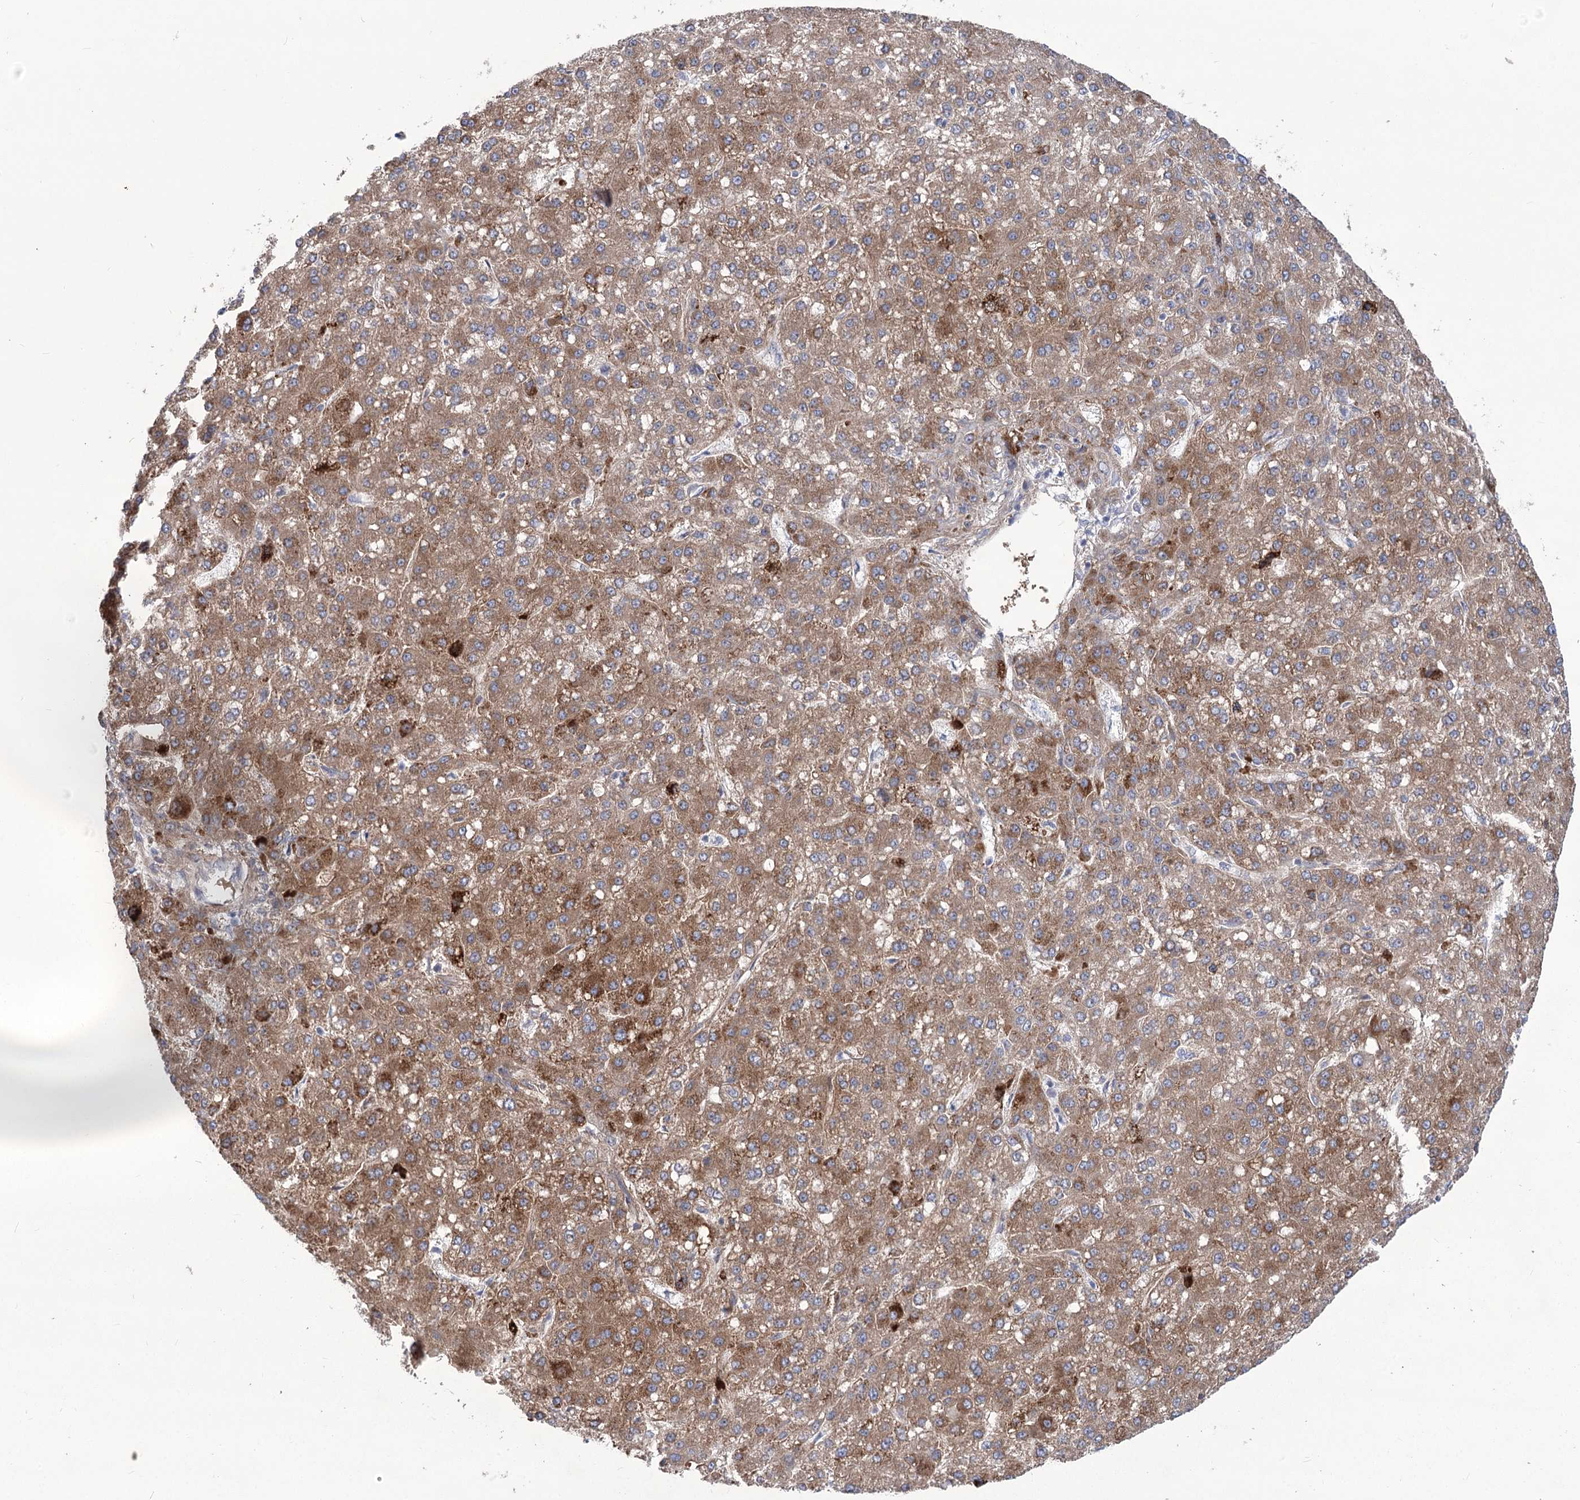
{"staining": {"intensity": "moderate", "quantity": ">75%", "location": "cytoplasmic/membranous"}, "tissue": "liver cancer", "cell_type": "Tumor cells", "image_type": "cancer", "snomed": [{"axis": "morphology", "description": "Carcinoma, Hepatocellular, NOS"}, {"axis": "topography", "description": "Liver"}], "caption": "DAB (3,3'-diaminobenzidine) immunohistochemical staining of hepatocellular carcinoma (liver) demonstrates moderate cytoplasmic/membranous protein positivity in approximately >75% of tumor cells.", "gene": "ANGPTL3", "patient": {"sex": "male", "age": 67}}